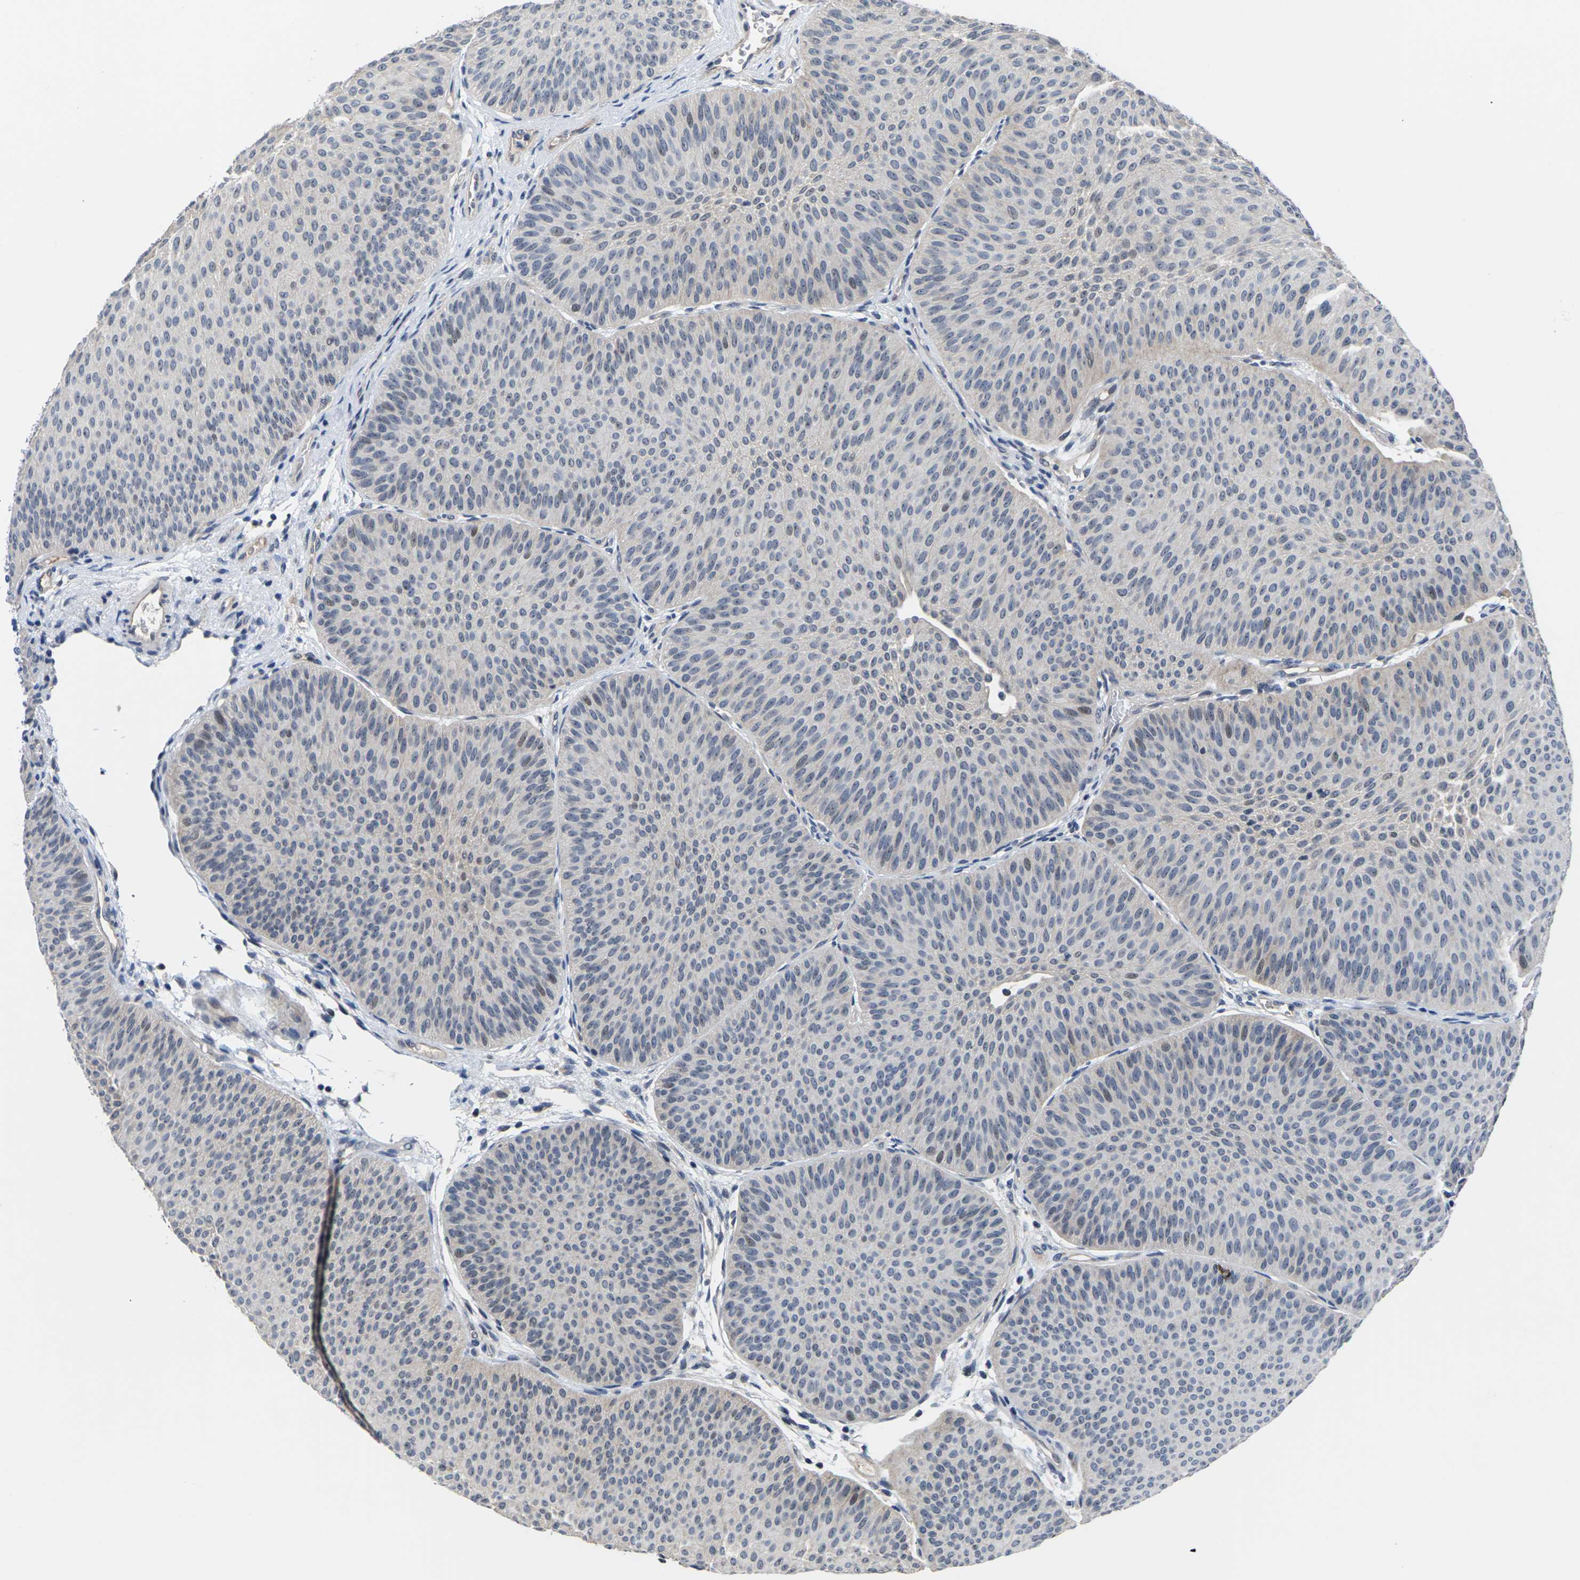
{"staining": {"intensity": "weak", "quantity": "<25%", "location": "cytoplasmic/membranous"}, "tissue": "urothelial cancer", "cell_type": "Tumor cells", "image_type": "cancer", "snomed": [{"axis": "morphology", "description": "Urothelial carcinoma, Low grade"}, {"axis": "topography", "description": "Urinary bladder"}], "caption": "Human urothelial cancer stained for a protein using IHC displays no positivity in tumor cells.", "gene": "ST6GAL2", "patient": {"sex": "female", "age": 60}}